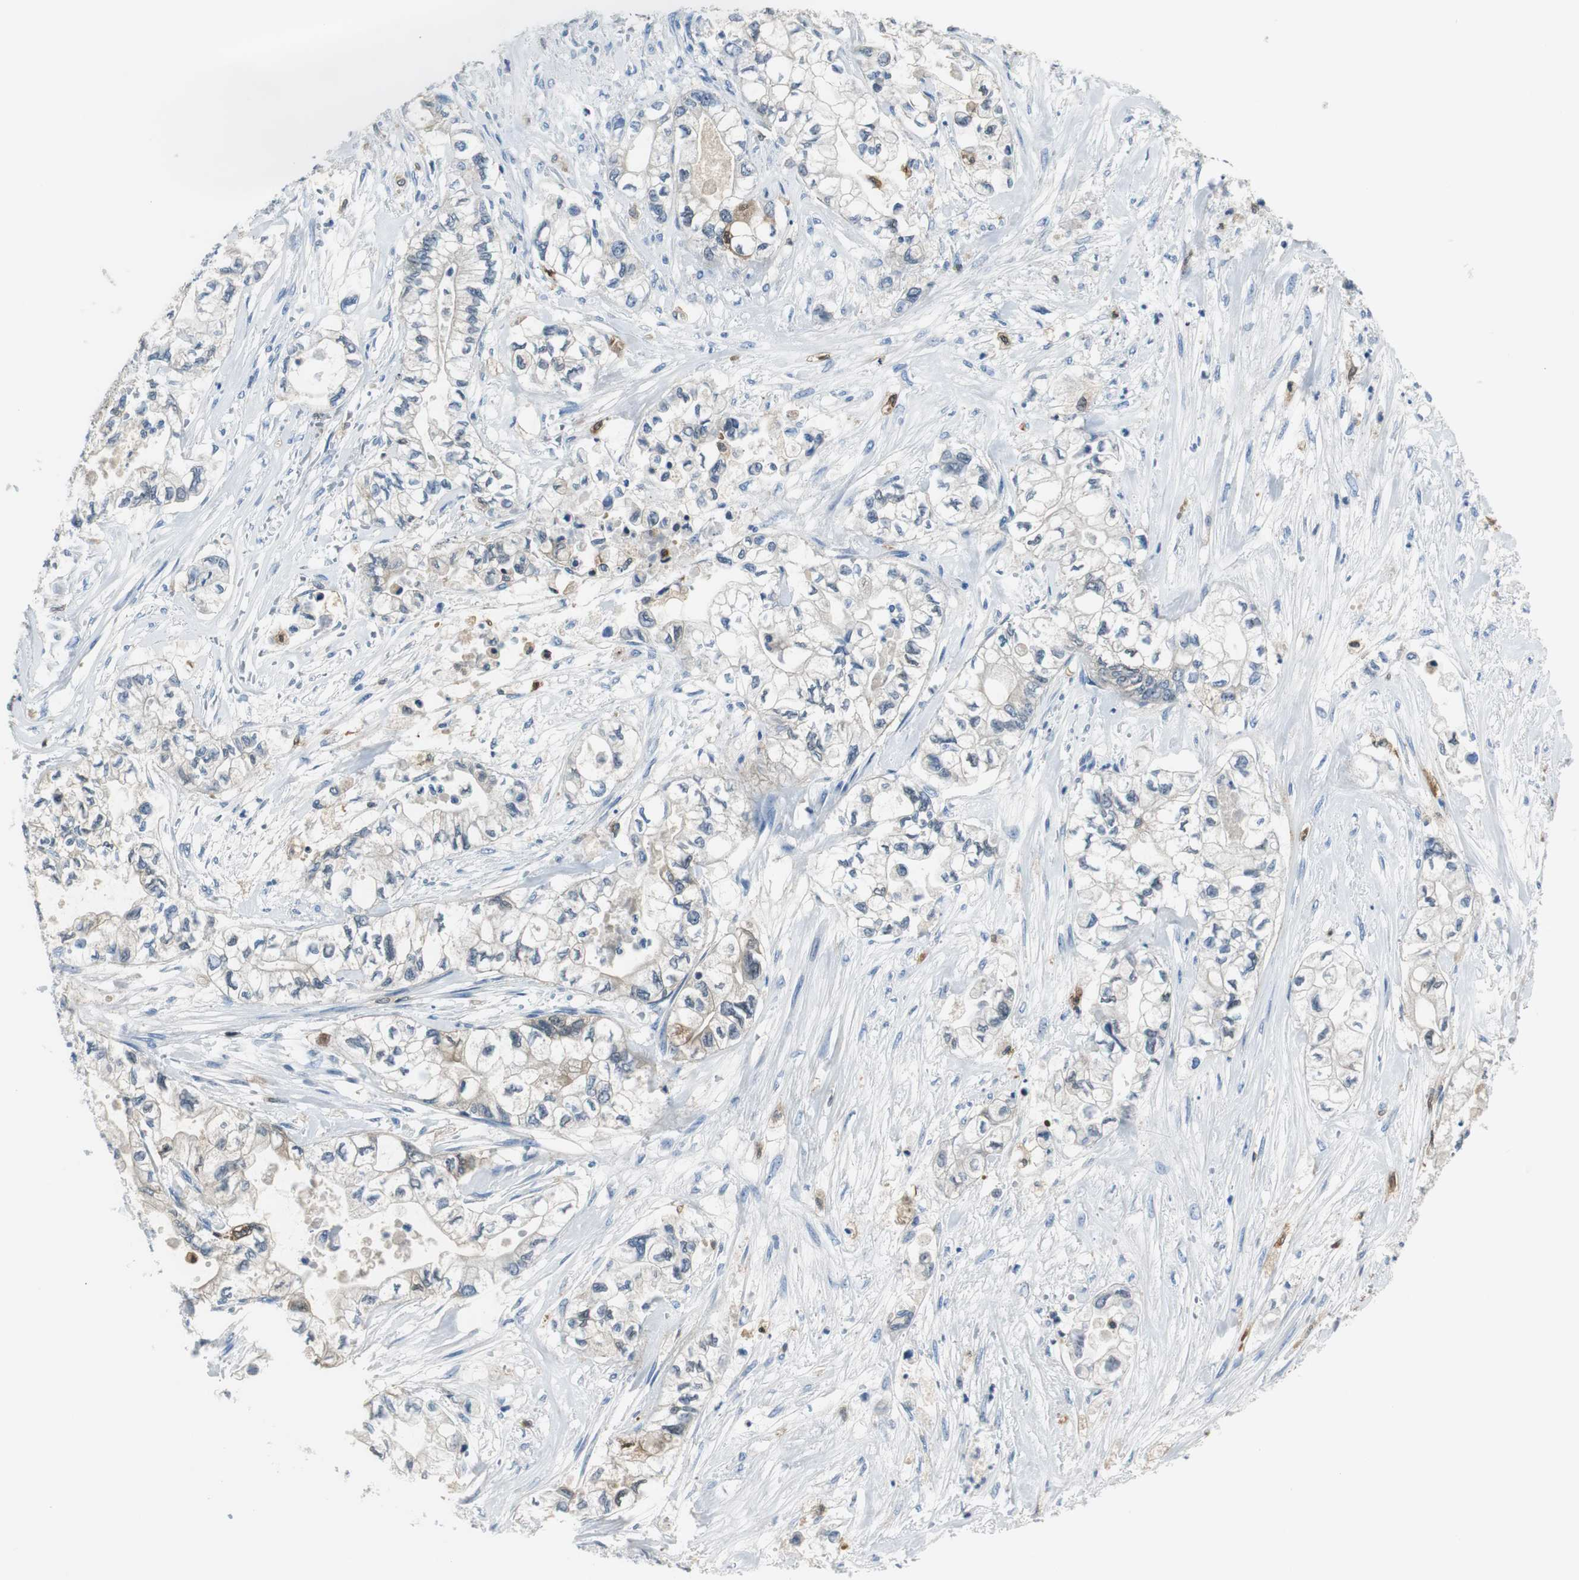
{"staining": {"intensity": "weak", "quantity": "<25%", "location": "cytoplasmic/membranous"}, "tissue": "pancreatic cancer", "cell_type": "Tumor cells", "image_type": "cancer", "snomed": [{"axis": "morphology", "description": "Adenocarcinoma, NOS"}, {"axis": "topography", "description": "Pancreas"}], "caption": "This is an immunohistochemistry (IHC) micrograph of pancreatic cancer. There is no staining in tumor cells.", "gene": "FBP1", "patient": {"sex": "male", "age": 79}}